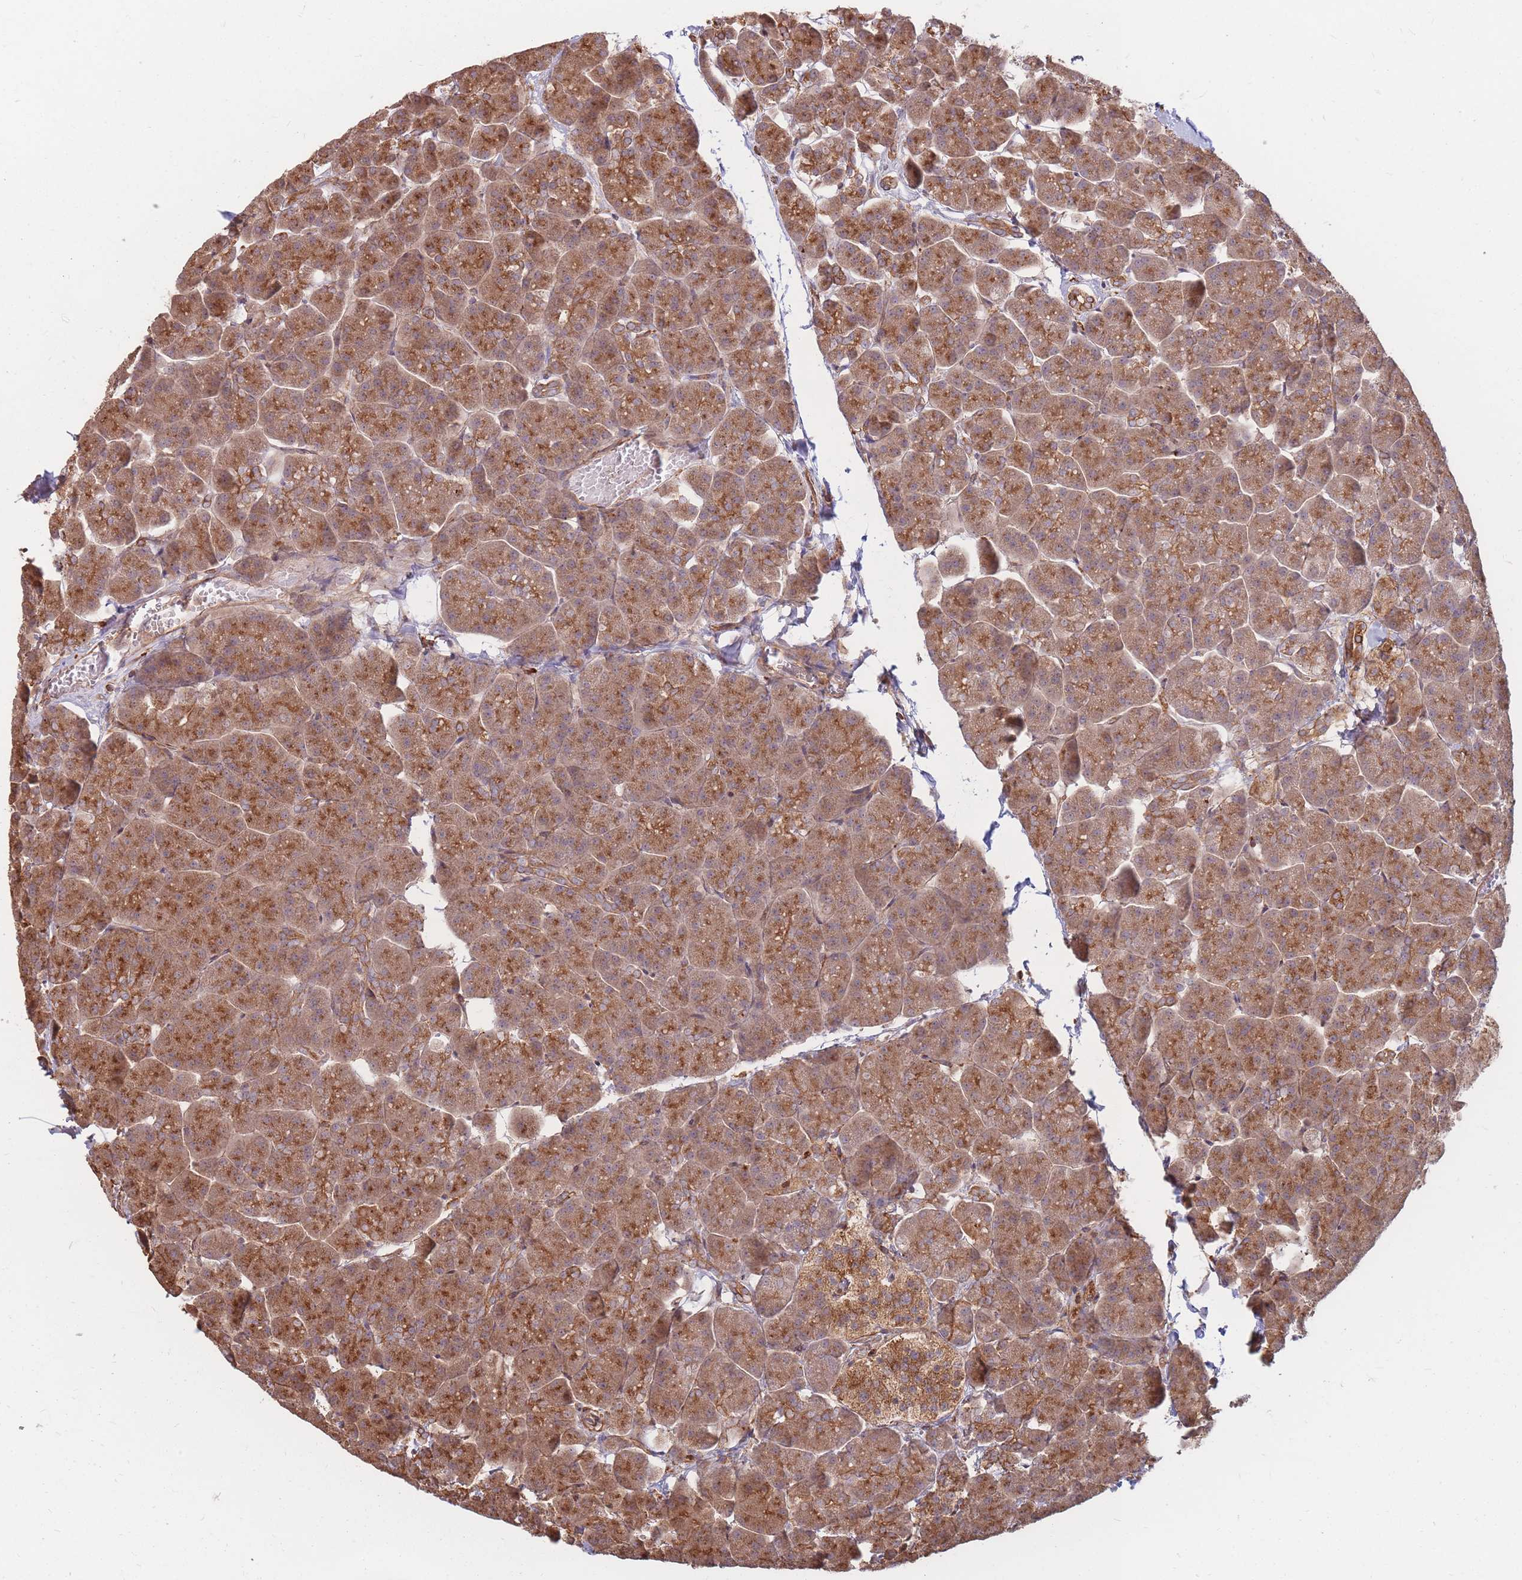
{"staining": {"intensity": "moderate", "quantity": ">75%", "location": "cytoplasmic/membranous"}, "tissue": "pancreas", "cell_type": "Exocrine glandular cells", "image_type": "normal", "snomed": [{"axis": "morphology", "description": "Normal tissue, NOS"}, {"axis": "topography", "description": "Pancreas"}, {"axis": "topography", "description": "Peripheral nerve tissue"}], "caption": "Immunohistochemical staining of benign human pancreas reveals moderate cytoplasmic/membranous protein staining in about >75% of exocrine glandular cells.", "gene": "RASSF2", "patient": {"sex": "male", "age": 54}}